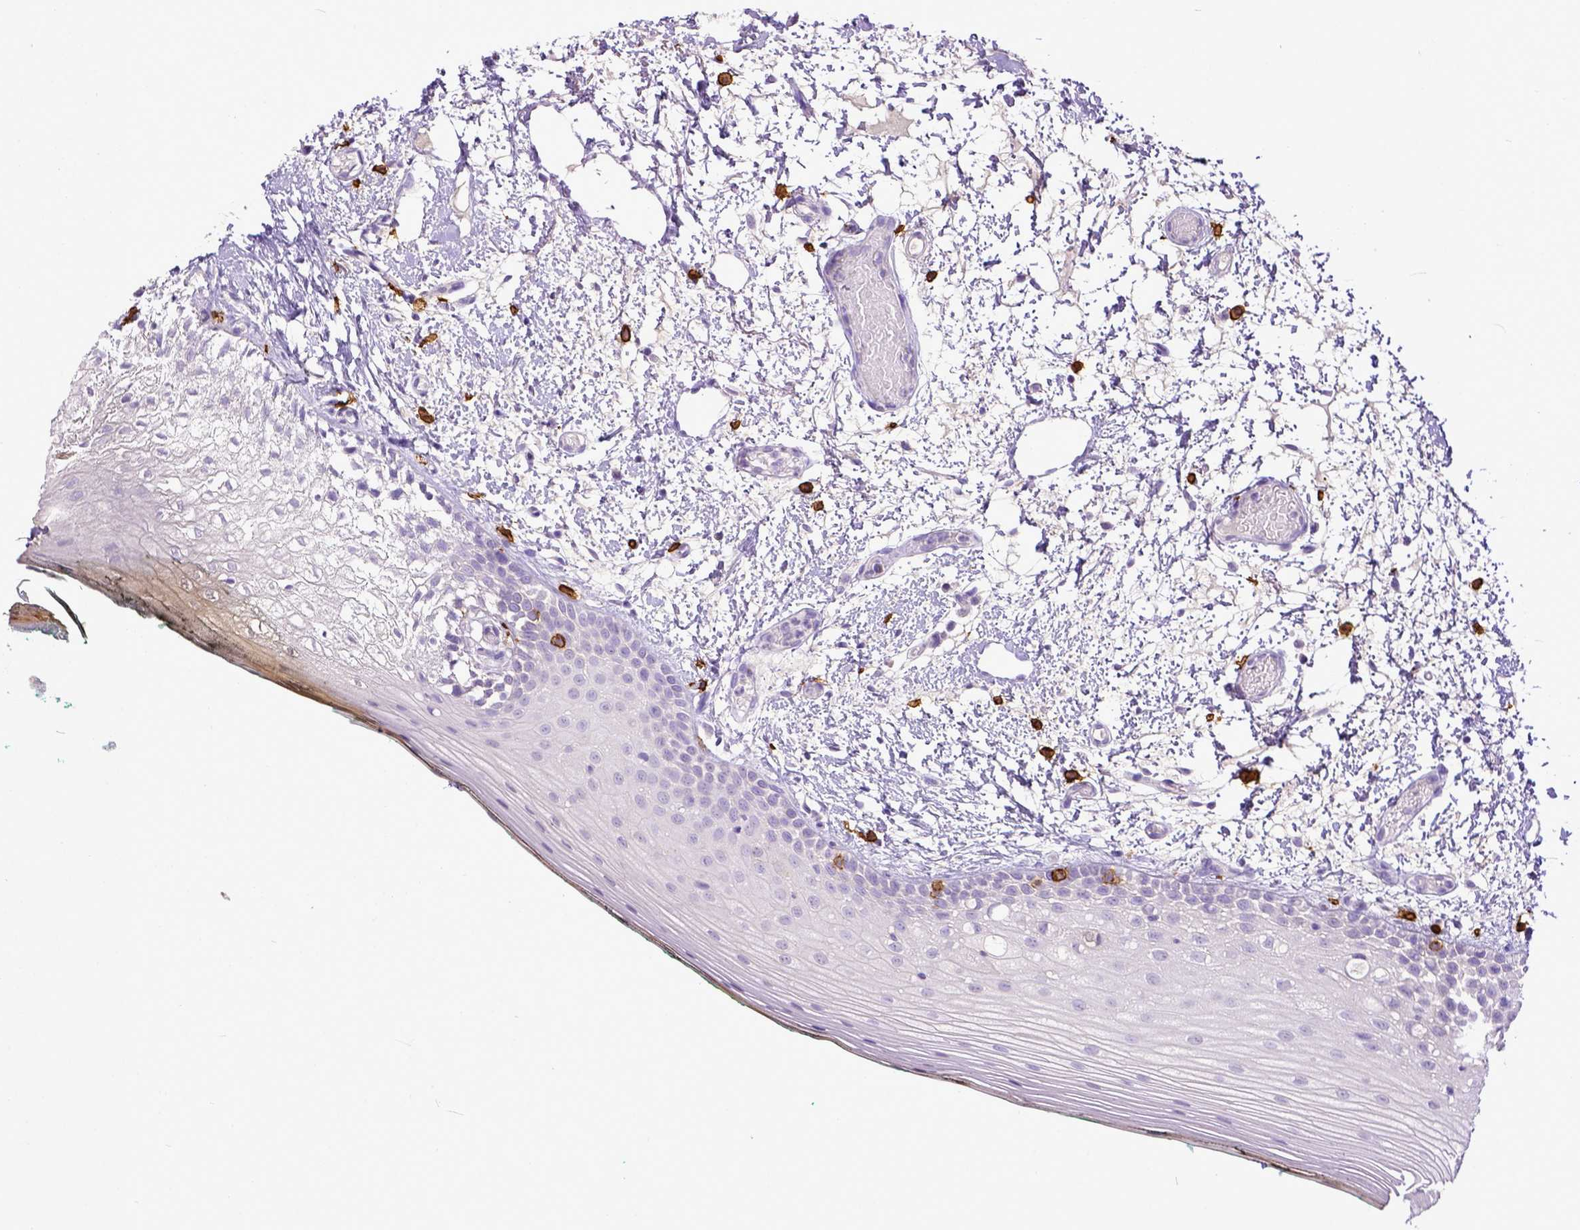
{"staining": {"intensity": "negative", "quantity": "none", "location": "none"}, "tissue": "oral mucosa", "cell_type": "Squamous epithelial cells", "image_type": "normal", "snomed": [{"axis": "morphology", "description": "Normal tissue, NOS"}, {"axis": "topography", "description": "Oral tissue"}], "caption": "IHC of normal human oral mucosa demonstrates no staining in squamous epithelial cells. (Stains: DAB IHC with hematoxylin counter stain, Microscopy: brightfield microscopy at high magnification).", "gene": "KIT", "patient": {"sex": "female", "age": 83}}